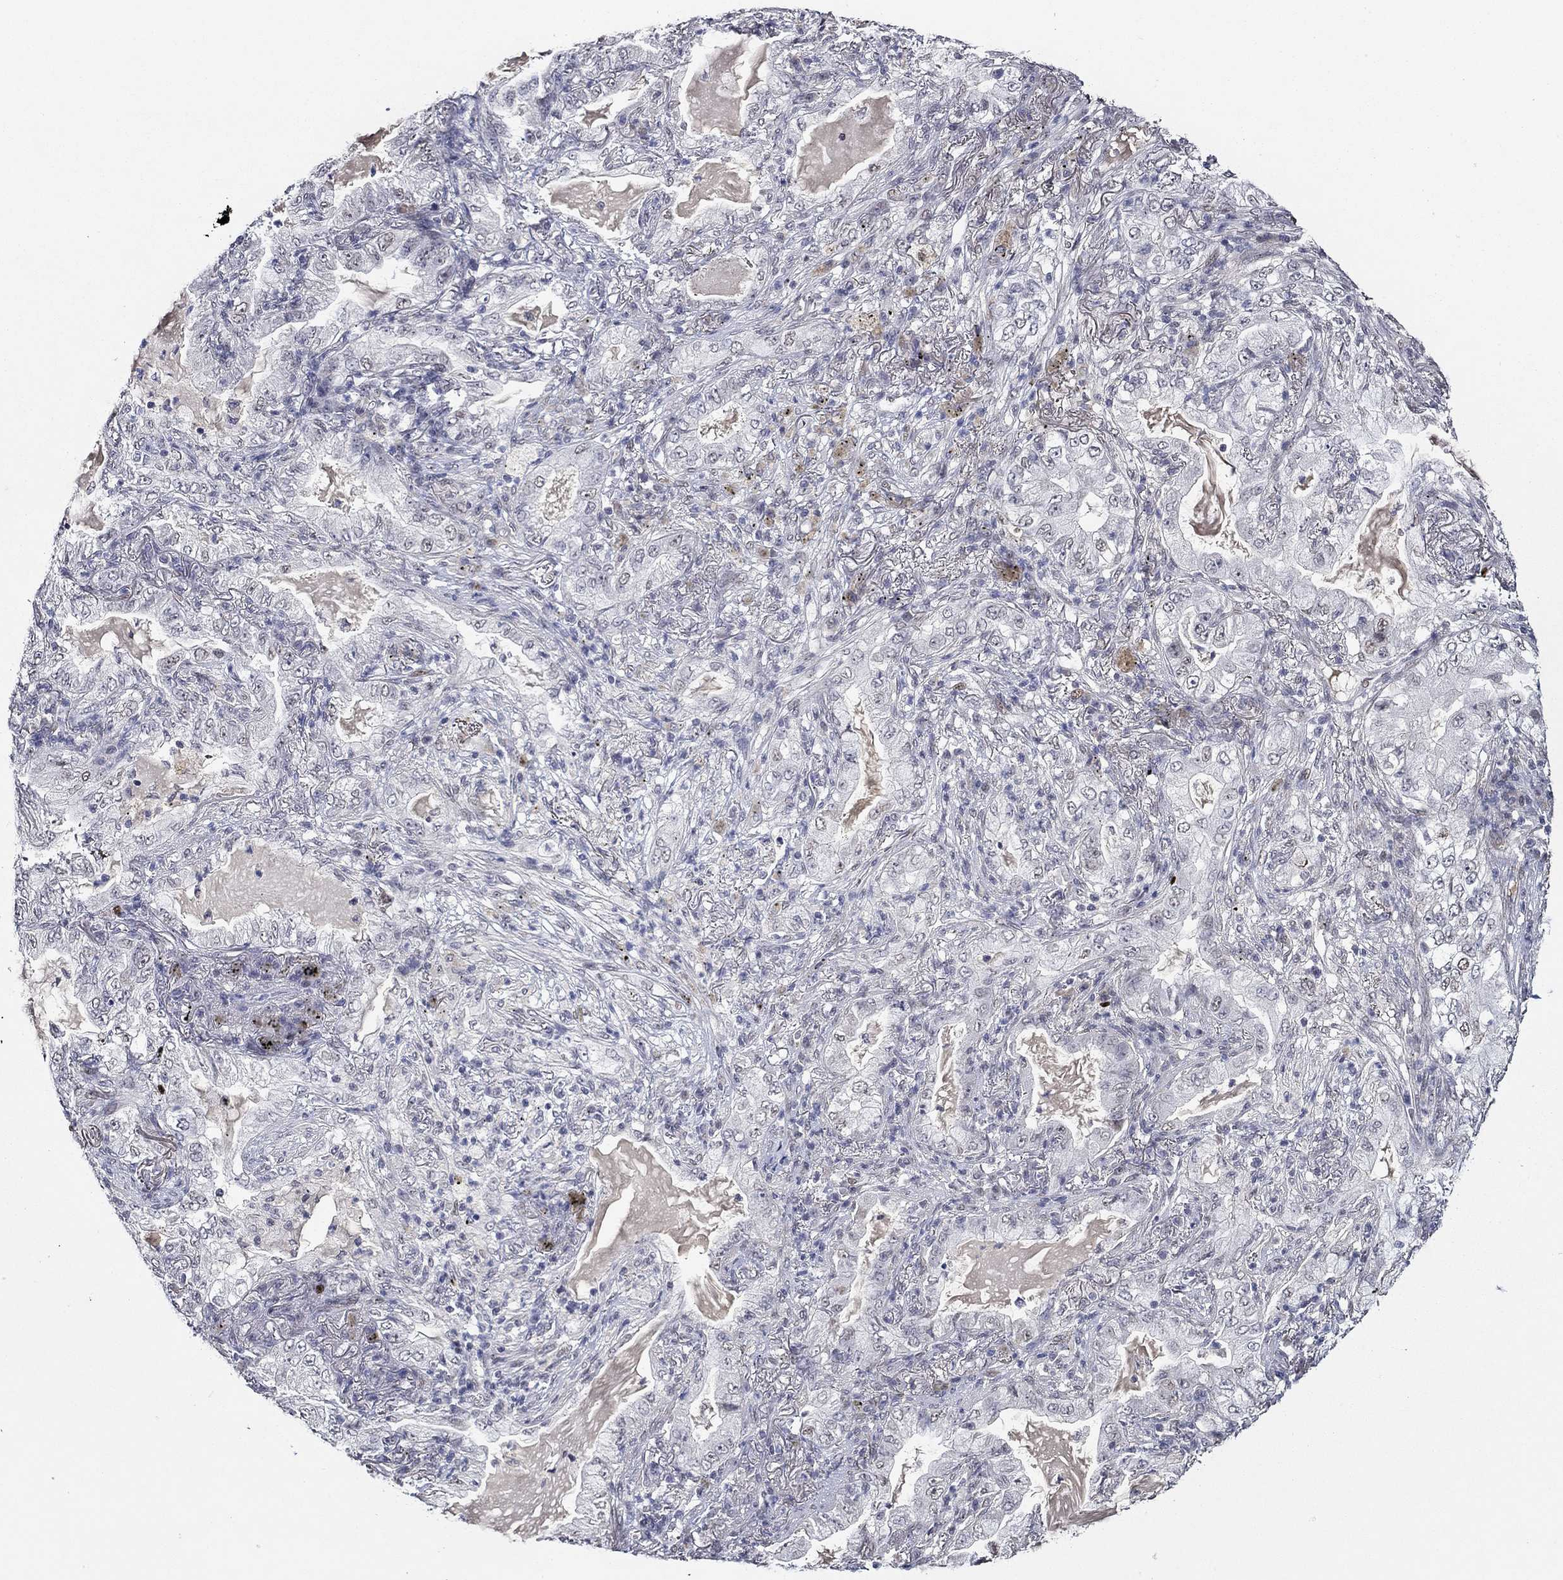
{"staining": {"intensity": "negative", "quantity": "none", "location": "none"}, "tissue": "lung cancer", "cell_type": "Tumor cells", "image_type": "cancer", "snomed": [{"axis": "morphology", "description": "Adenocarcinoma, NOS"}, {"axis": "topography", "description": "Lung"}], "caption": "DAB immunohistochemical staining of lung cancer exhibits no significant positivity in tumor cells.", "gene": "GATA2", "patient": {"sex": "female", "age": 73}}